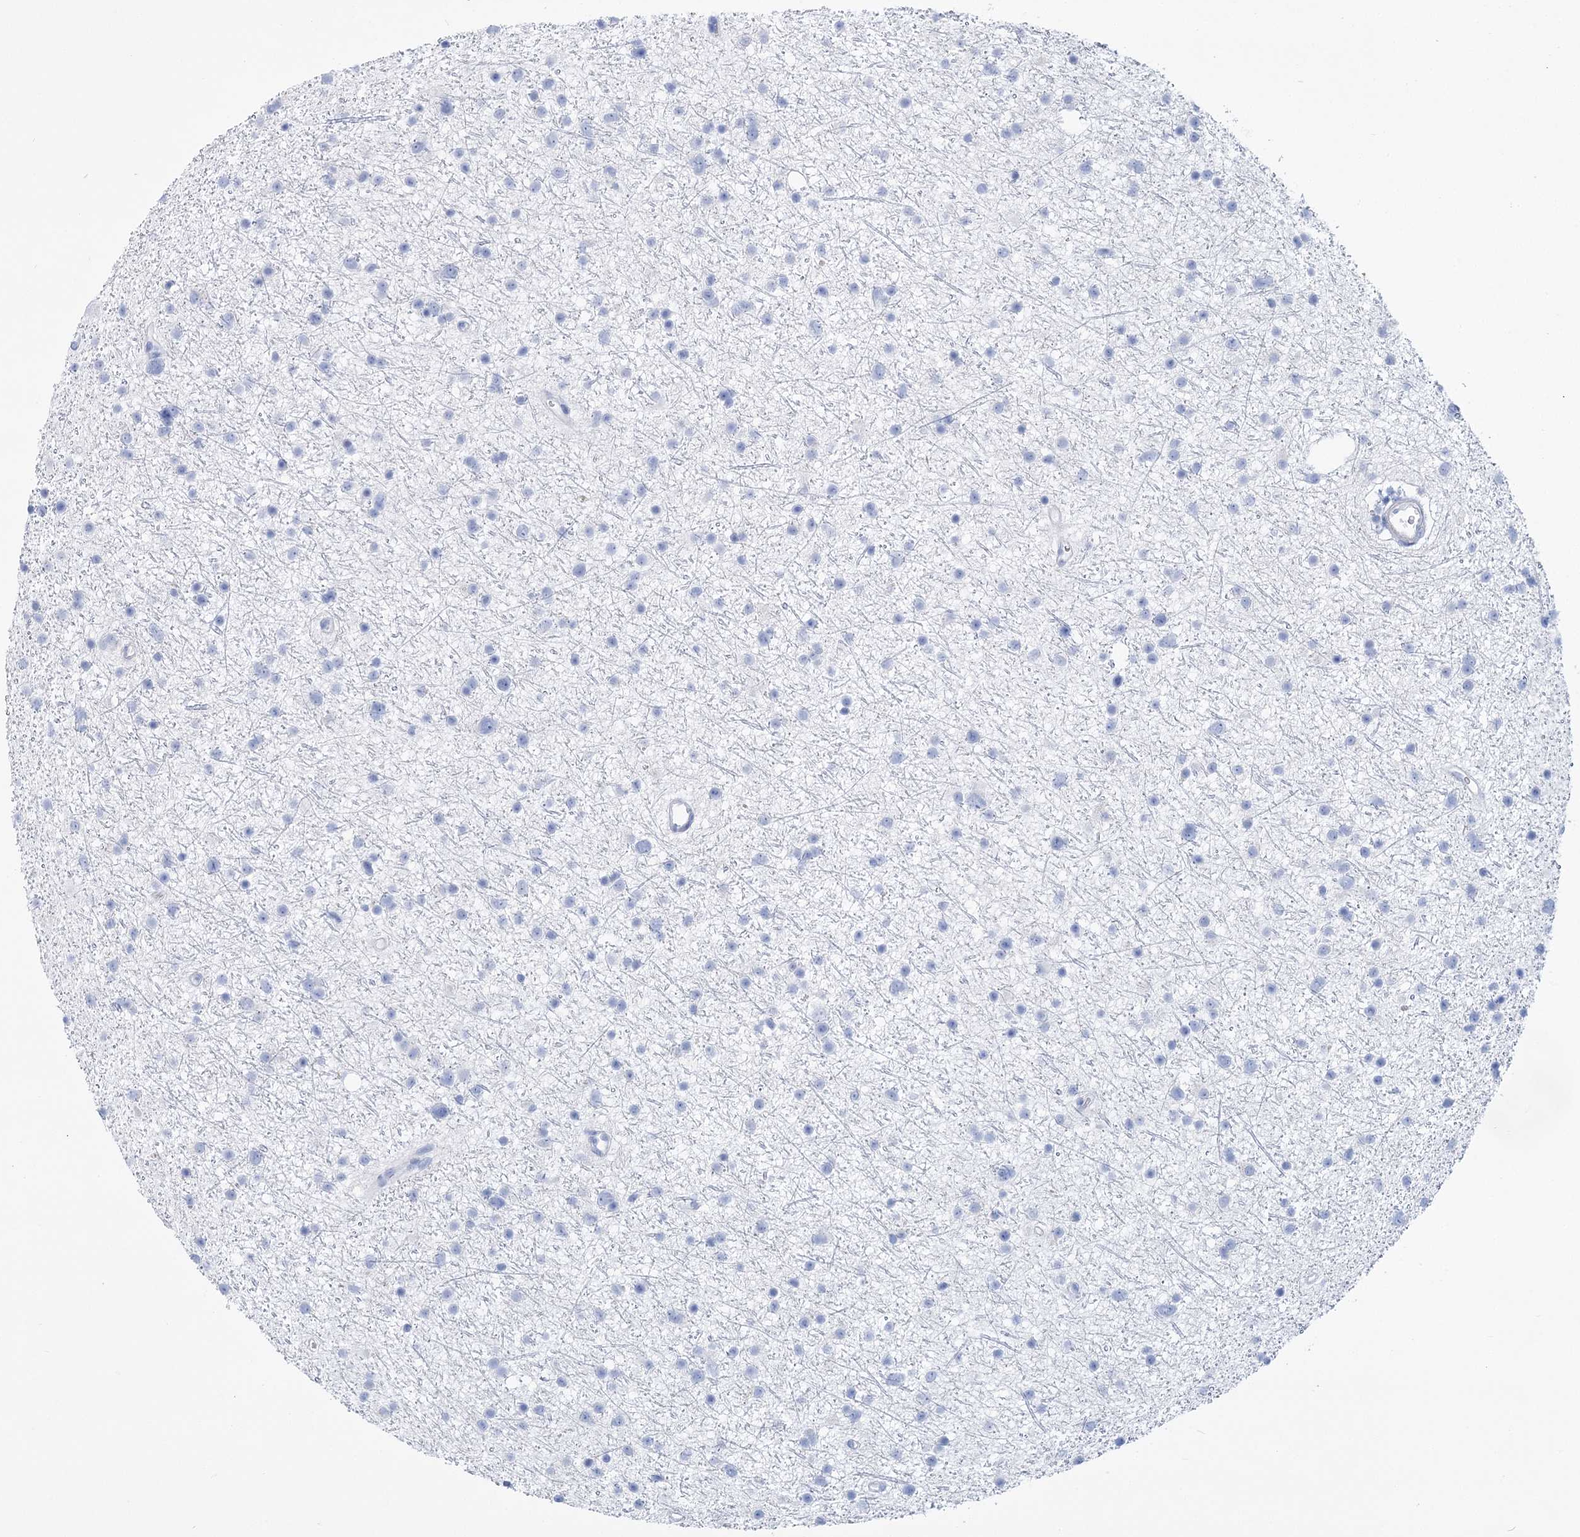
{"staining": {"intensity": "negative", "quantity": "none", "location": "none"}, "tissue": "glioma", "cell_type": "Tumor cells", "image_type": "cancer", "snomed": [{"axis": "morphology", "description": "Glioma, malignant, Low grade"}, {"axis": "topography", "description": "Cerebral cortex"}], "caption": "Immunohistochemistry (IHC) photomicrograph of malignant low-grade glioma stained for a protein (brown), which reveals no positivity in tumor cells.", "gene": "PCDHA1", "patient": {"sex": "female", "age": 39}}